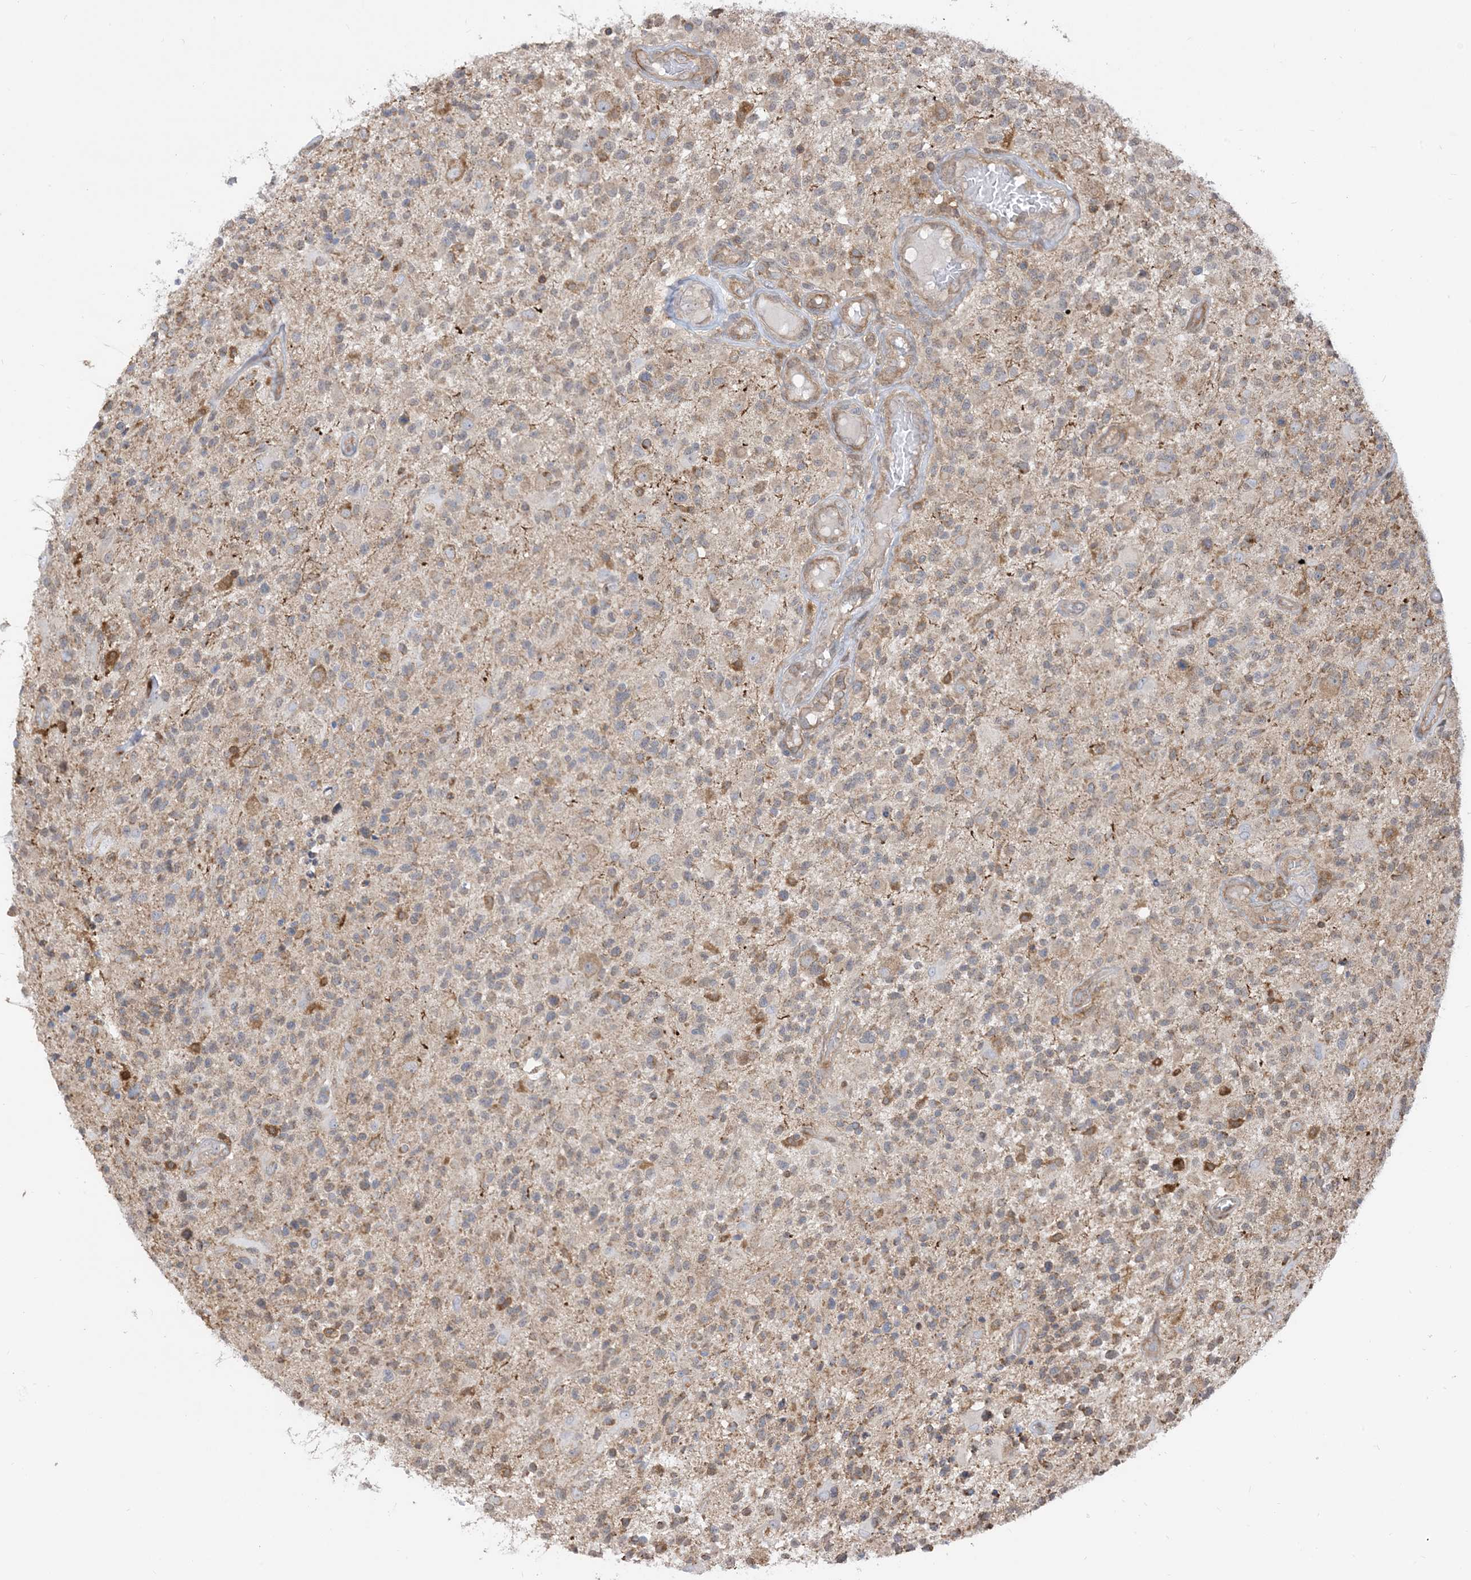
{"staining": {"intensity": "weak", "quantity": "25%-75%", "location": "cytoplasmic/membranous"}, "tissue": "glioma", "cell_type": "Tumor cells", "image_type": "cancer", "snomed": [{"axis": "morphology", "description": "Glioma, malignant, High grade"}, {"axis": "morphology", "description": "Glioblastoma, NOS"}, {"axis": "topography", "description": "Brain"}], "caption": "This image shows glioma stained with immunohistochemistry to label a protein in brown. The cytoplasmic/membranous of tumor cells show weak positivity for the protein. Nuclei are counter-stained blue.", "gene": "CASP4", "patient": {"sex": "male", "age": 60}}